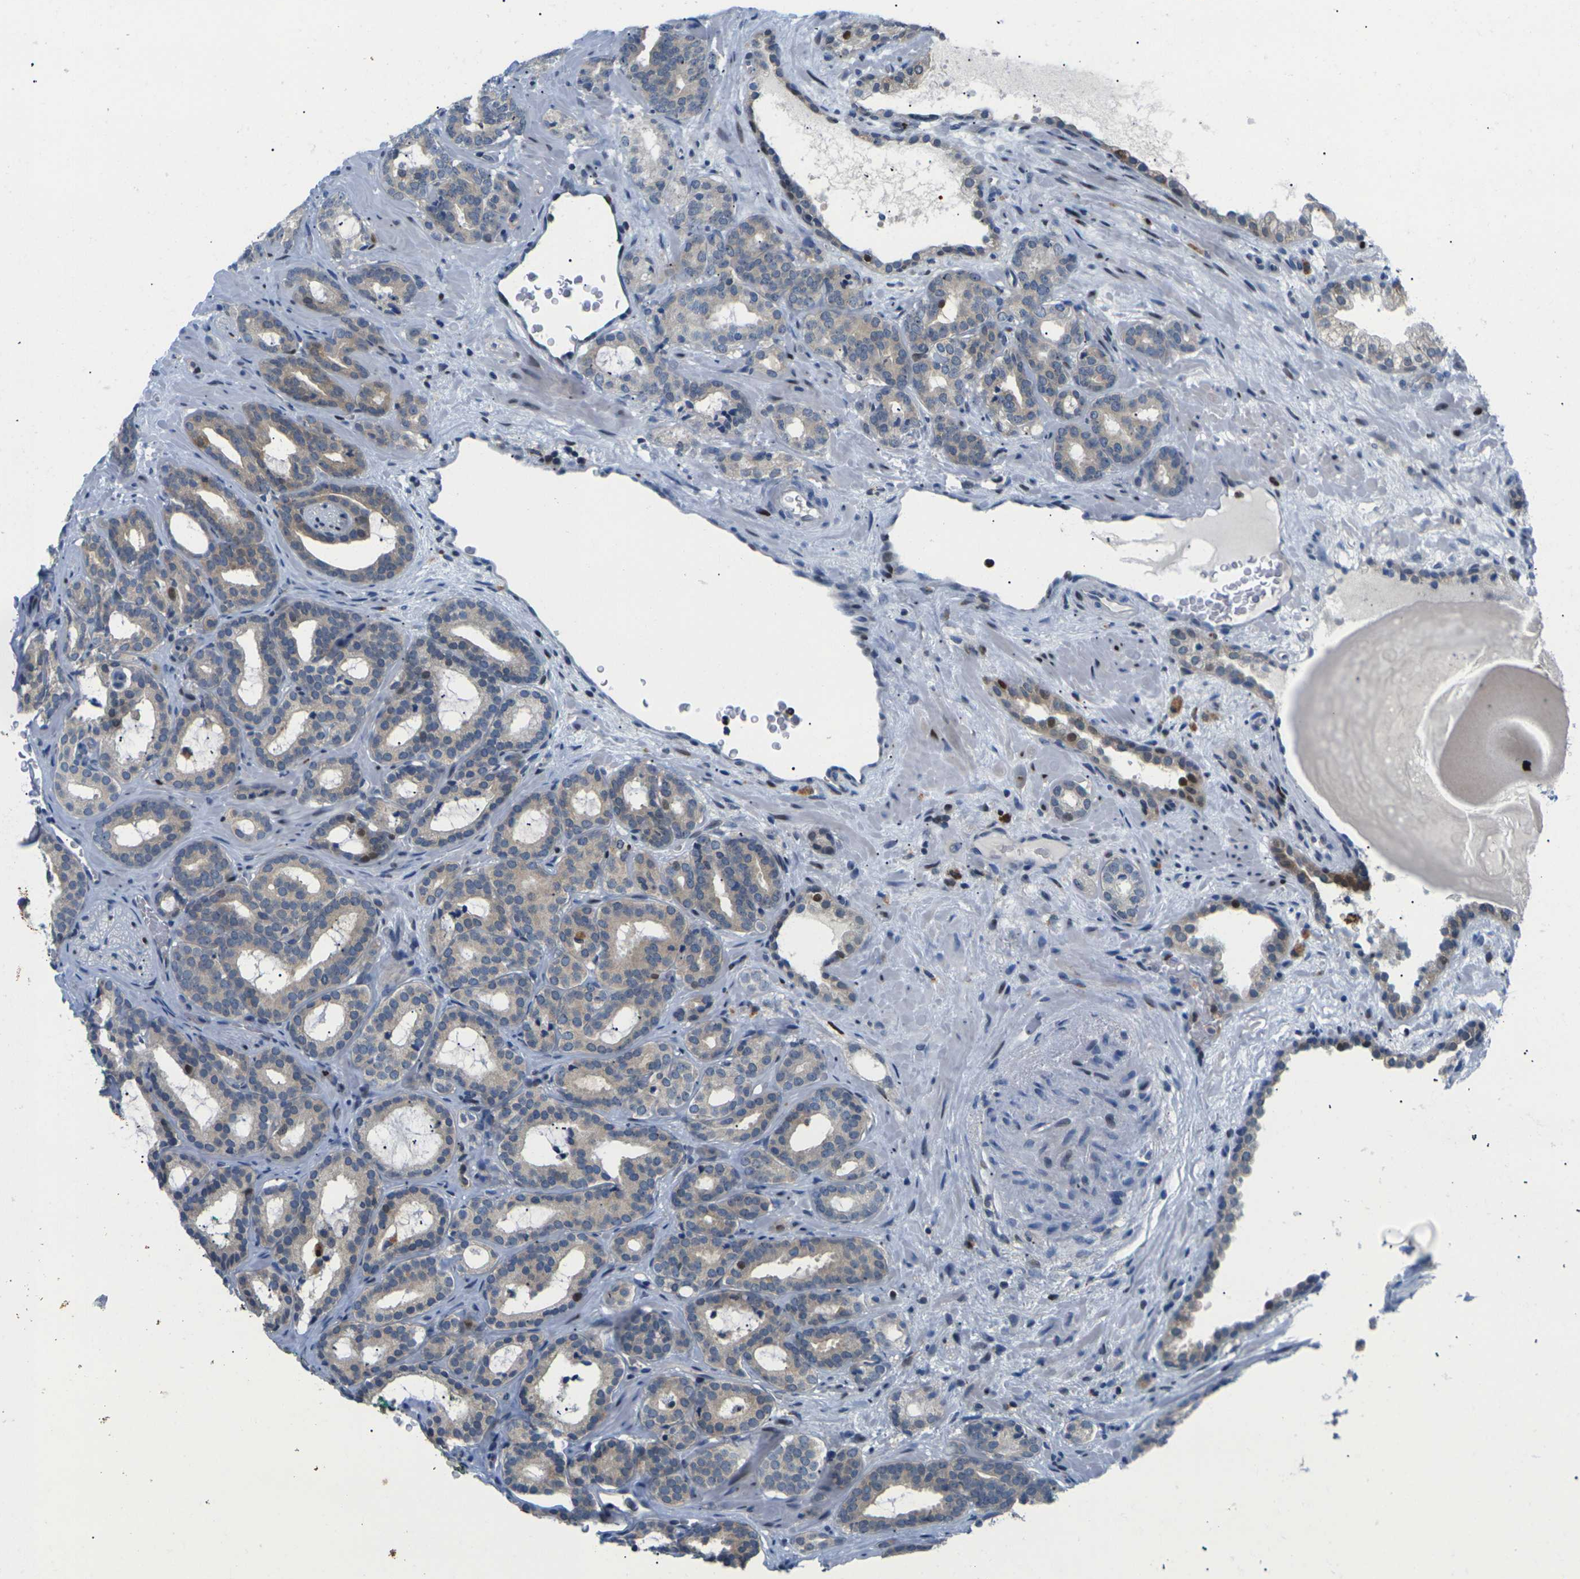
{"staining": {"intensity": "moderate", "quantity": "25%-75%", "location": "cytoplasmic/membranous,nuclear"}, "tissue": "prostate cancer", "cell_type": "Tumor cells", "image_type": "cancer", "snomed": [{"axis": "morphology", "description": "Adenocarcinoma, Low grade"}, {"axis": "topography", "description": "Prostate"}], "caption": "This photomicrograph displays immunohistochemistry (IHC) staining of human prostate cancer, with medium moderate cytoplasmic/membranous and nuclear staining in about 25%-75% of tumor cells.", "gene": "RPS6KA3", "patient": {"sex": "male", "age": 63}}